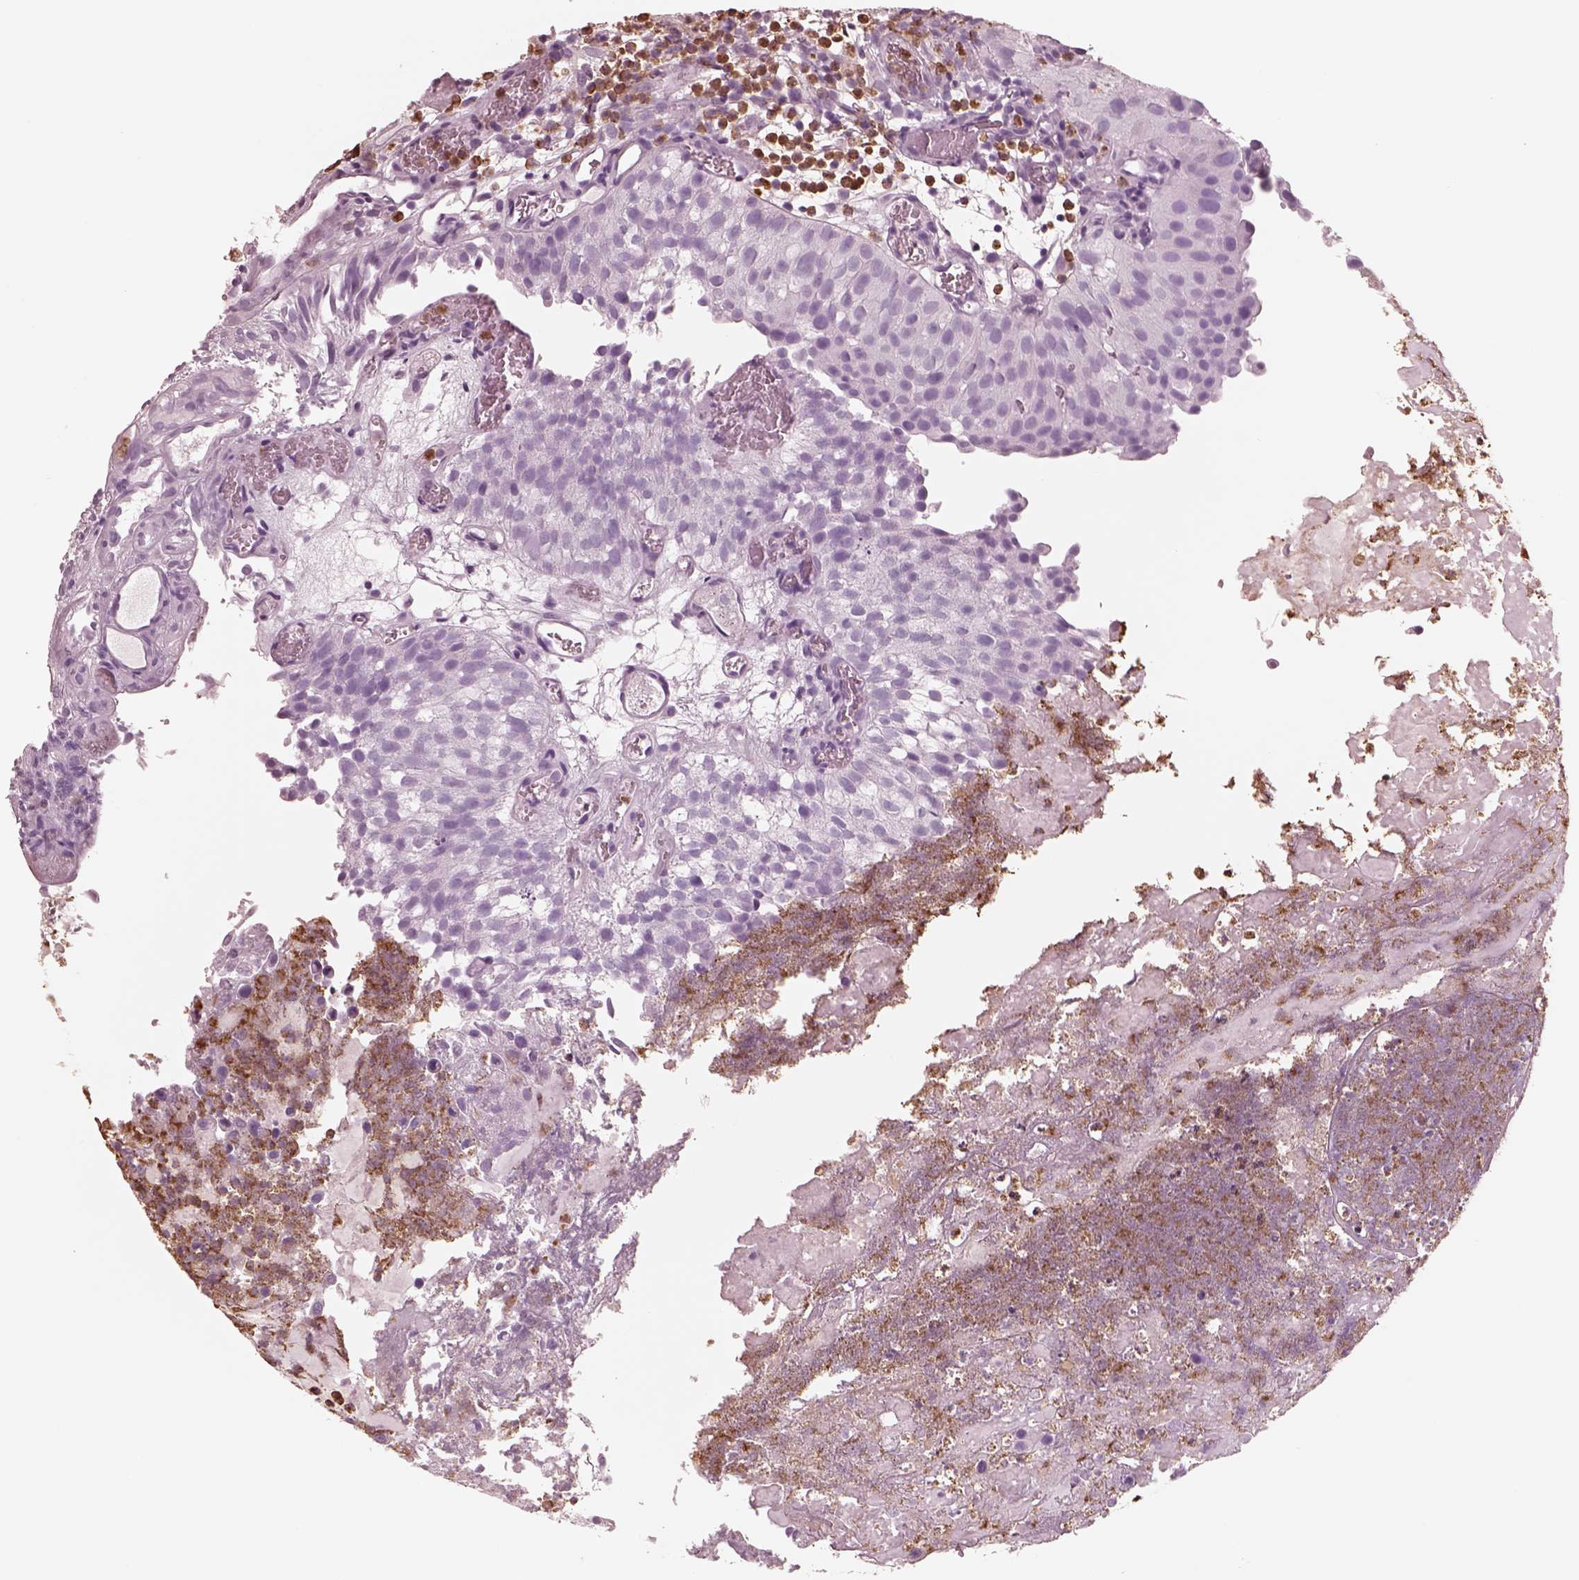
{"staining": {"intensity": "negative", "quantity": "none", "location": "none"}, "tissue": "urothelial cancer", "cell_type": "Tumor cells", "image_type": "cancer", "snomed": [{"axis": "morphology", "description": "Urothelial carcinoma, Low grade"}, {"axis": "topography", "description": "Urinary bladder"}], "caption": "This is an immunohistochemistry (IHC) histopathology image of urothelial carcinoma (low-grade). There is no positivity in tumor cells.", "gene": "ELANE", "patient": {"sex": "female", "age": 87}}